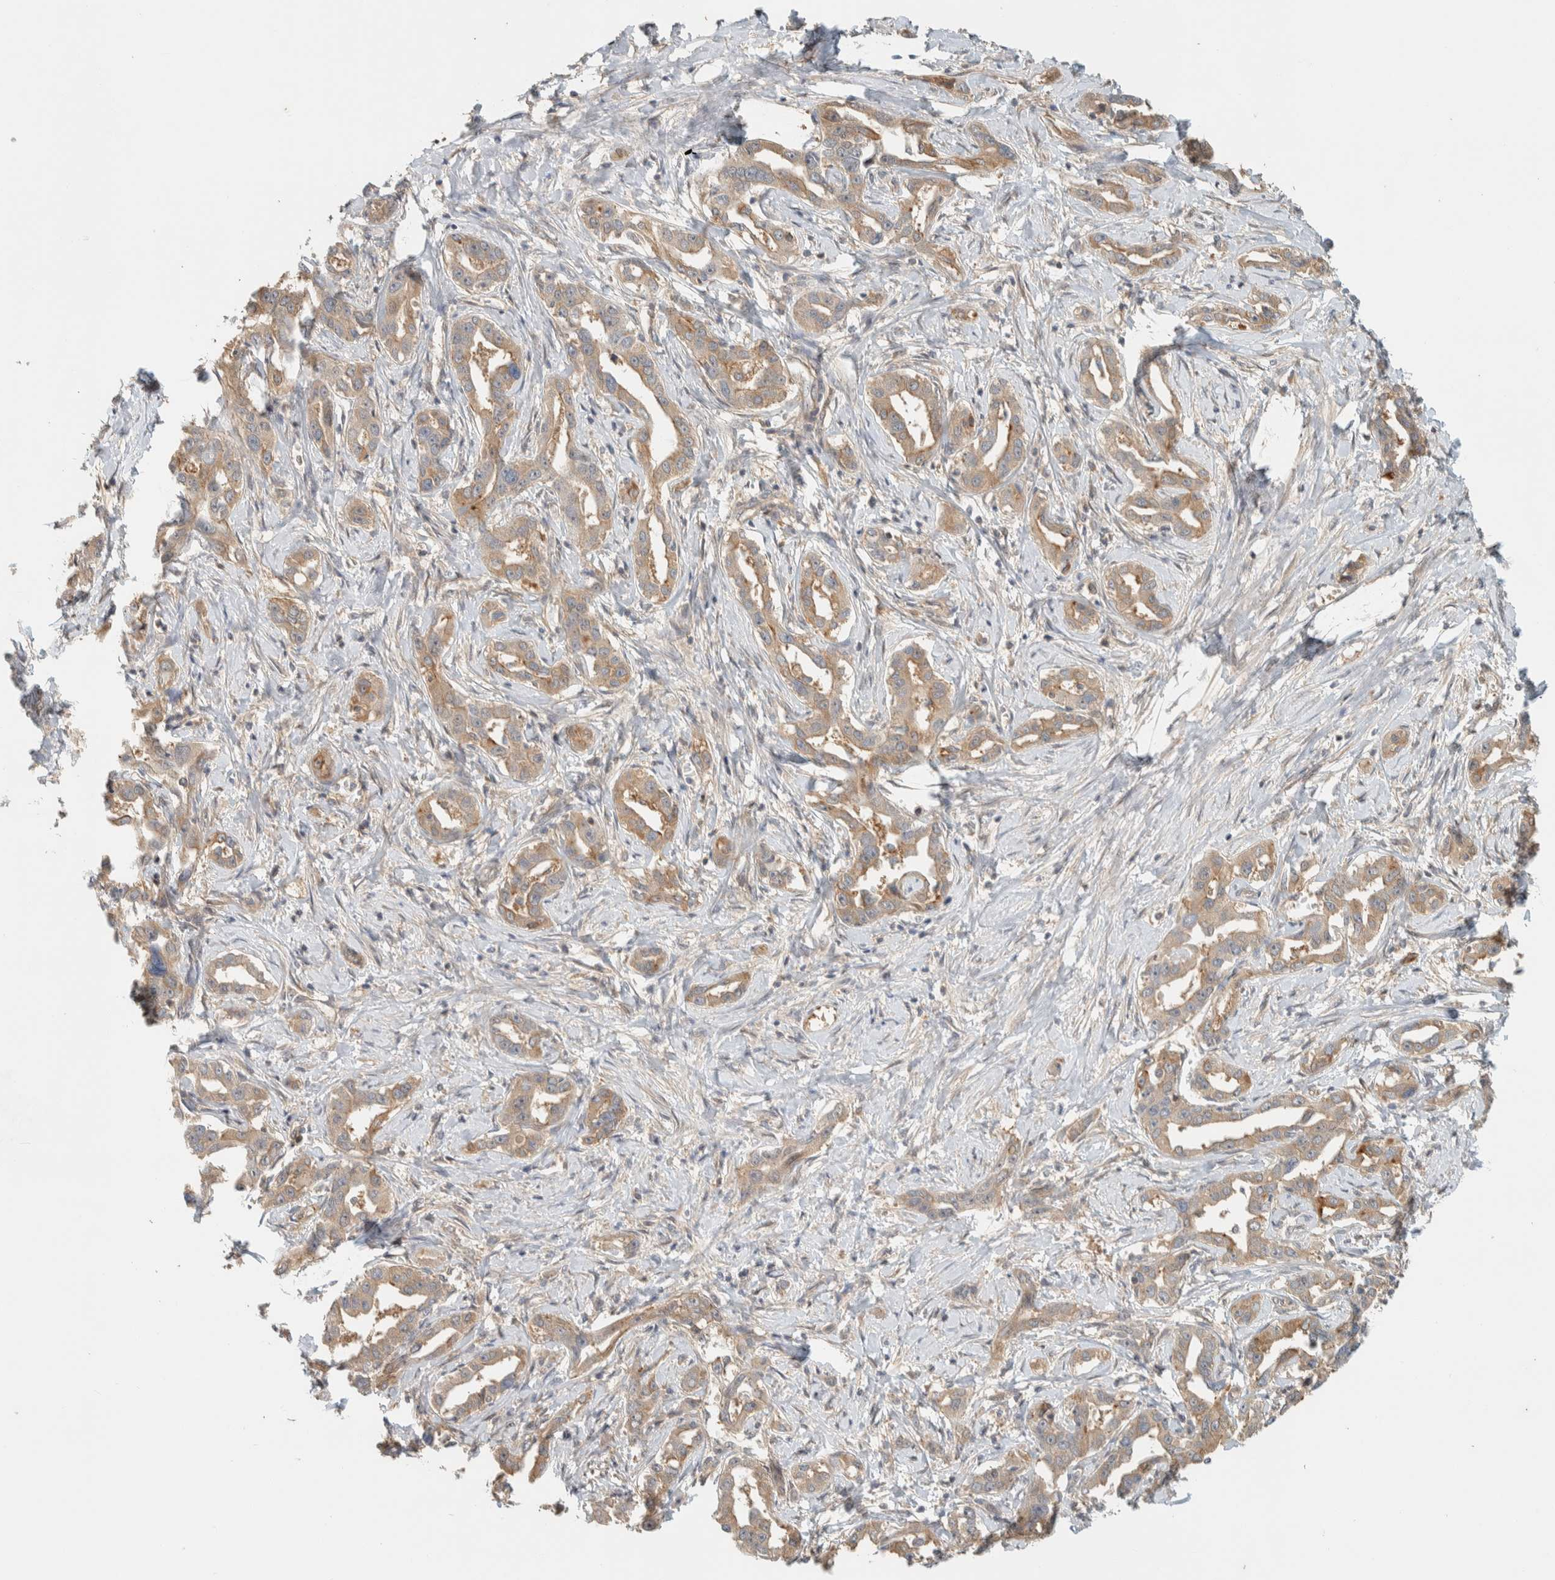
{"staining": {"intensity": "weak", "quantity": ">75%", "location": "cytoplasmic/membranous"}, "tissue": "liver cancer", "cell_type": "Tumor cells", "image_type": "cancer", "snomed": [{"axis": "morphology", "description": "Cholangiocarcinoma"}, {"axis": "topography", "description": "Liver"}], "caption": "Liver cholangiocarcinoma tissue exhibits weak cytoplasmic/membranous positivity in about >75% of tumor cells", "gene": "RAB11FIP1", "patient": {"sex": "male", "age": 59}}